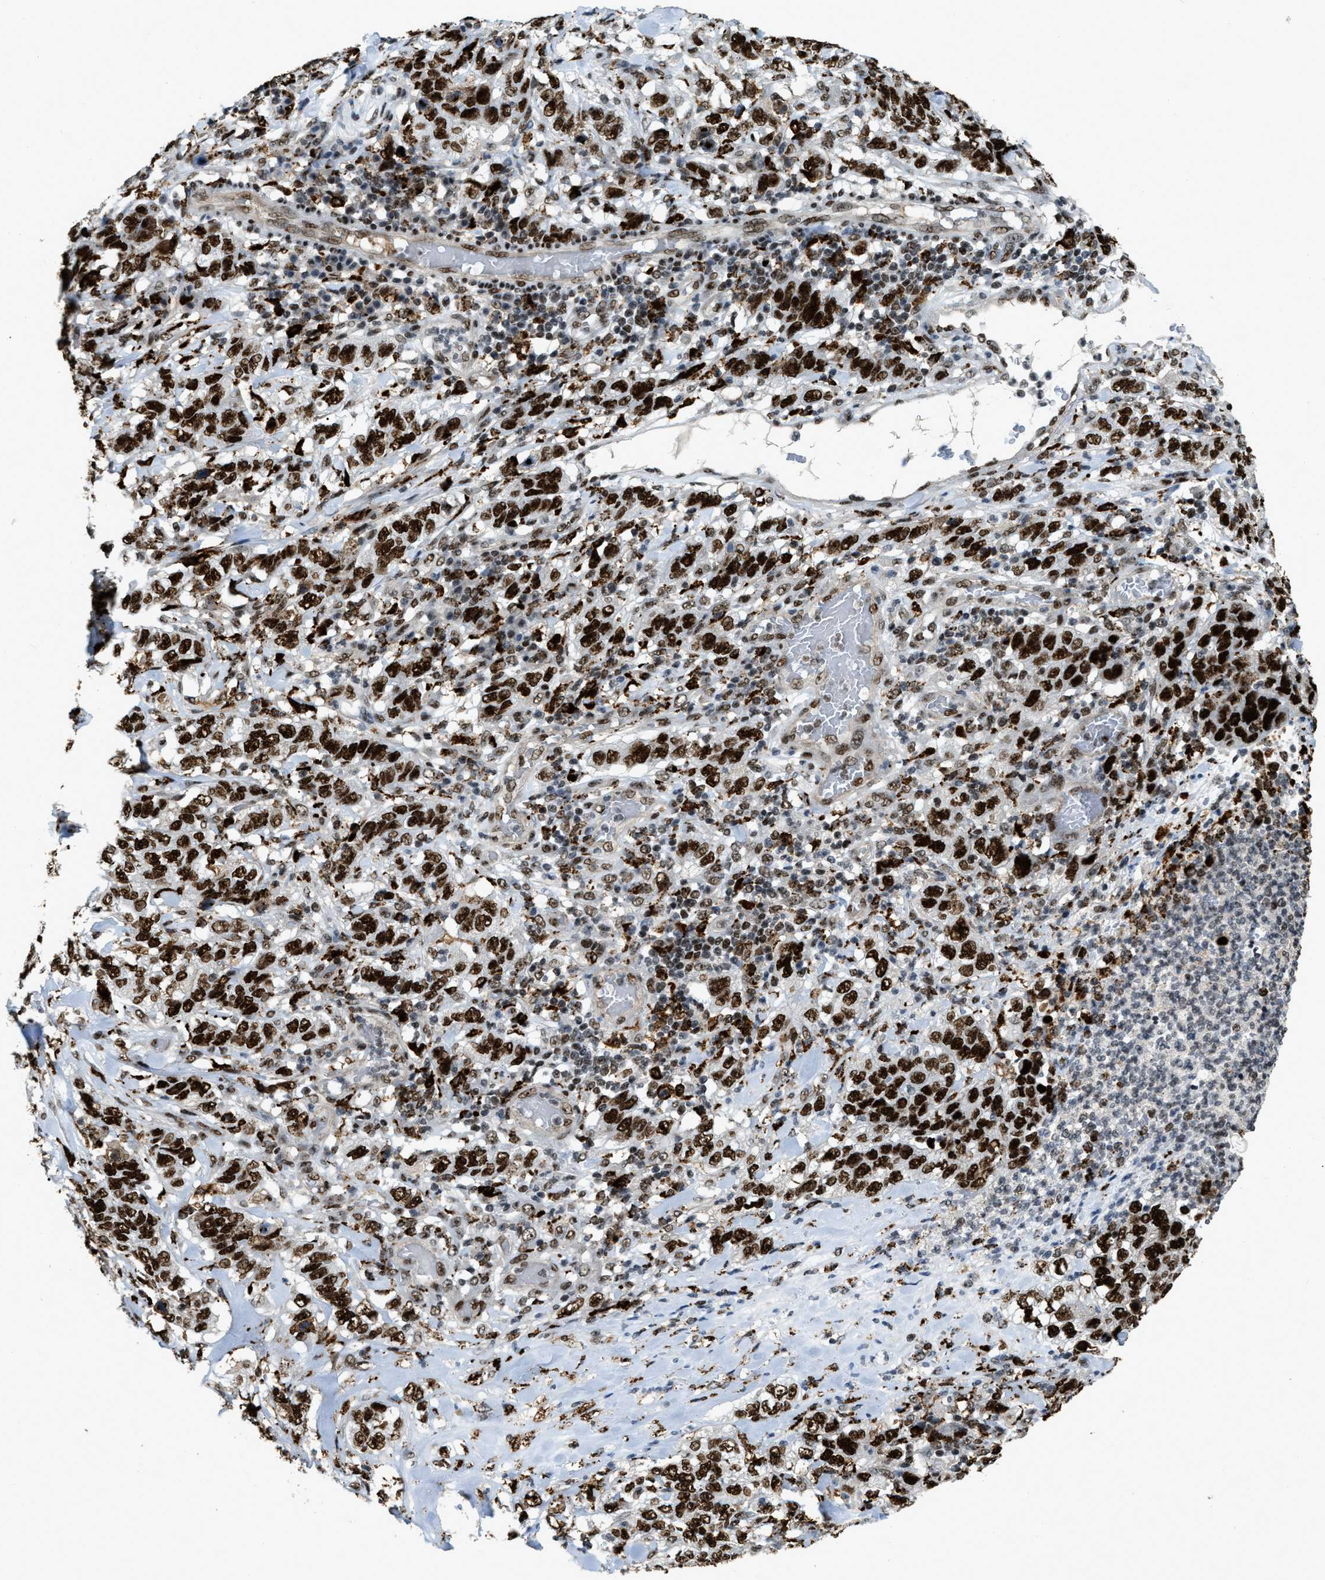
{"staining": {"intensity": "strong", "quantity": ">75%", "location": "nuclear"}, "tissue": "stomach cancer", "cell_type": "Tumor cells", "image_type": "cancer", "snomed": [{"axis": "morphology", "description": "Adenocarcinoma, NOS"}, {"axis": "topography", "description": "Stomach"}], "caption": "This is an image of immunohistochemistry staining of stomach cancer, which shows strong expression in the nuclear of tumor cells.", "gene": "NUMA1", "patient": {"sex": "male", "age": 48}}